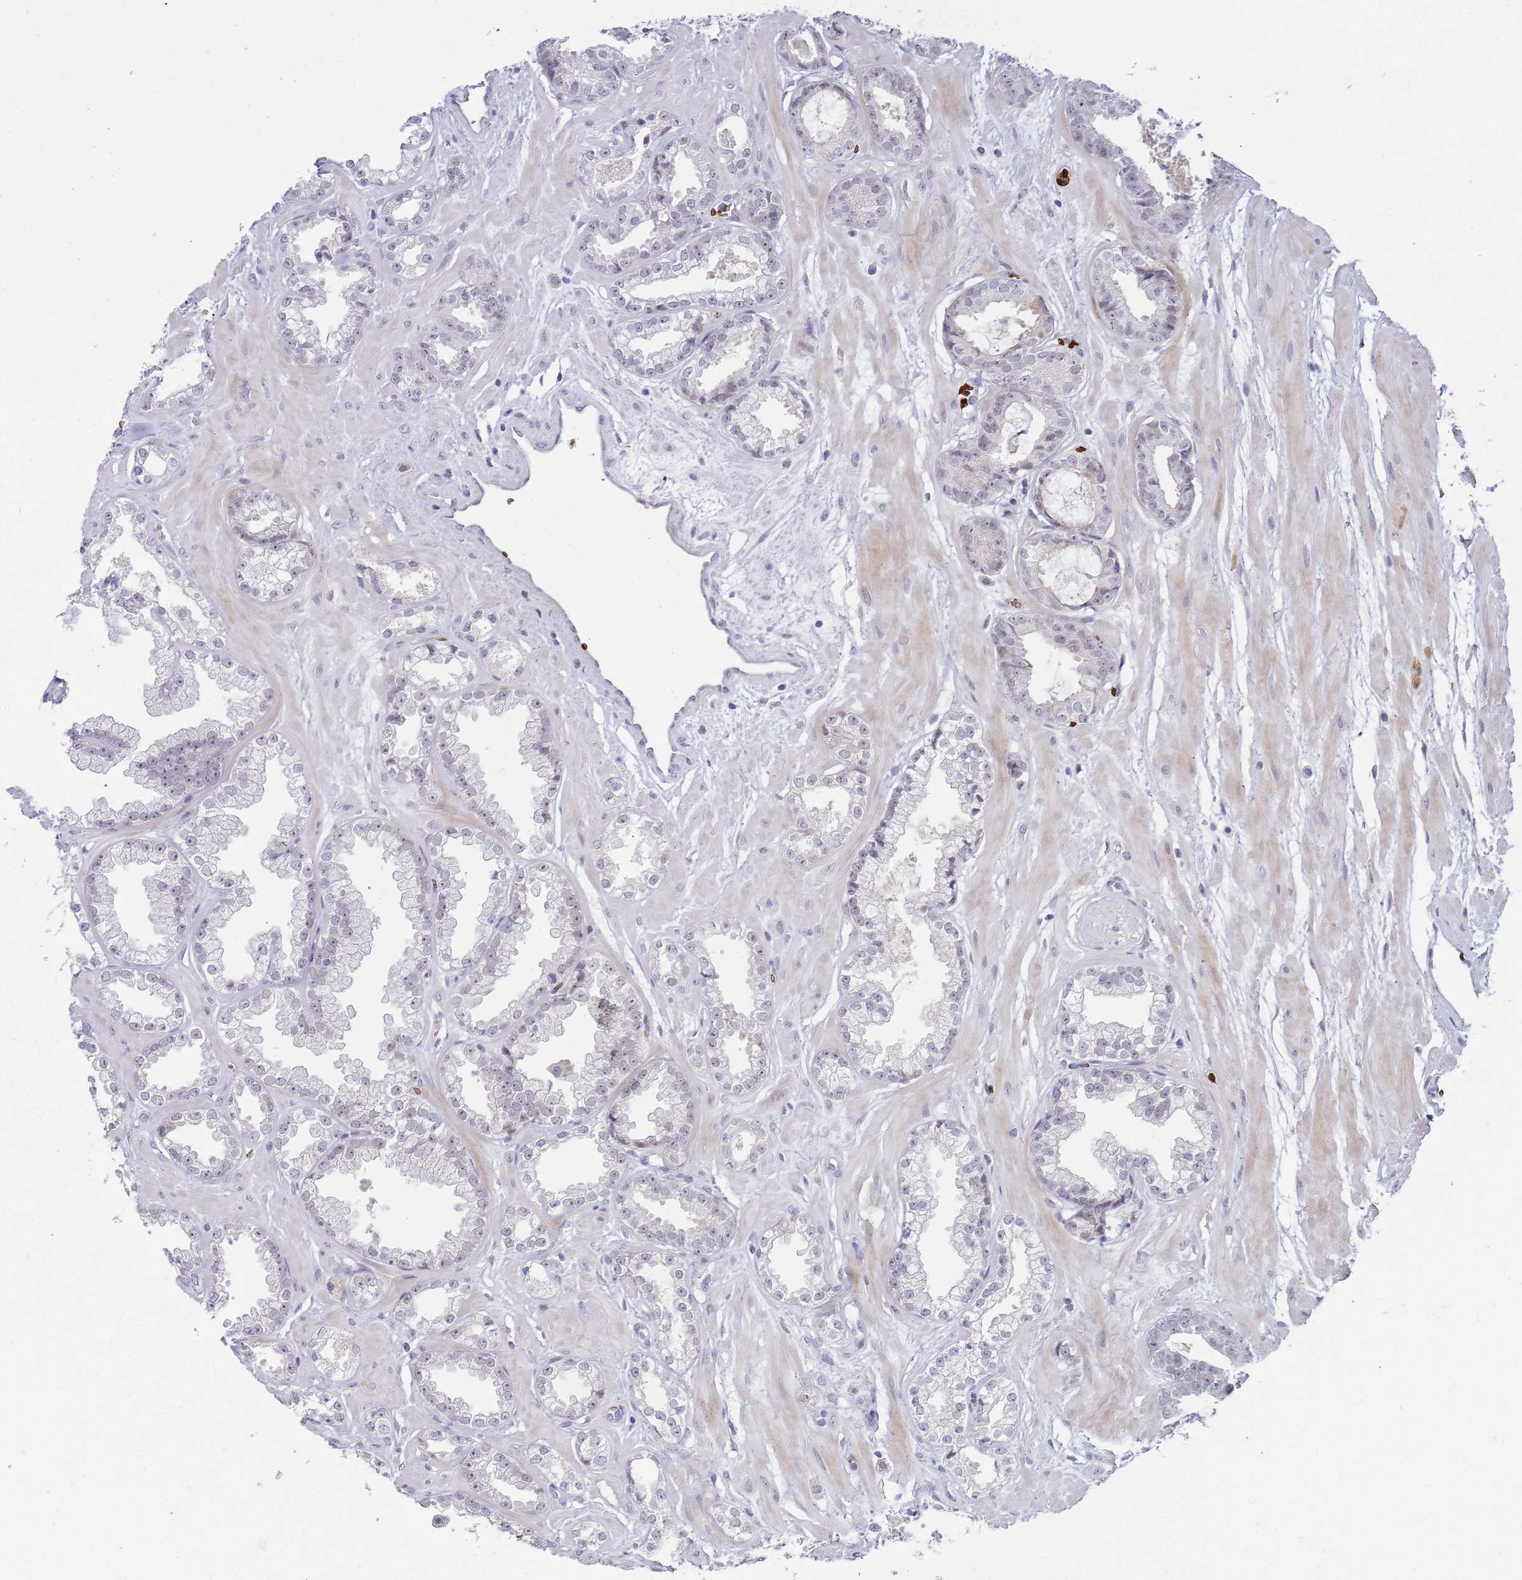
{"staining": {"intensity": "weak", "quantity": "<25%", "location": "nuclear"}, "tissue": "prostate cancer", "cell_type": "Tumor cells", "image_type": "cancer", "snomed": [{"axis": "morphology", "description": "Adenocarcinoma, Low grade"}, {"axis": "topography", "description": "Prostate"}], "caption": "This is an immunohistochemistry (IHC) photomicrograph of low-grade adenocarcinoma (prostate). There is no staining in tumor cells.", "gene": "LYPD6B", "patient": {"sex": "male", "age": 60}}